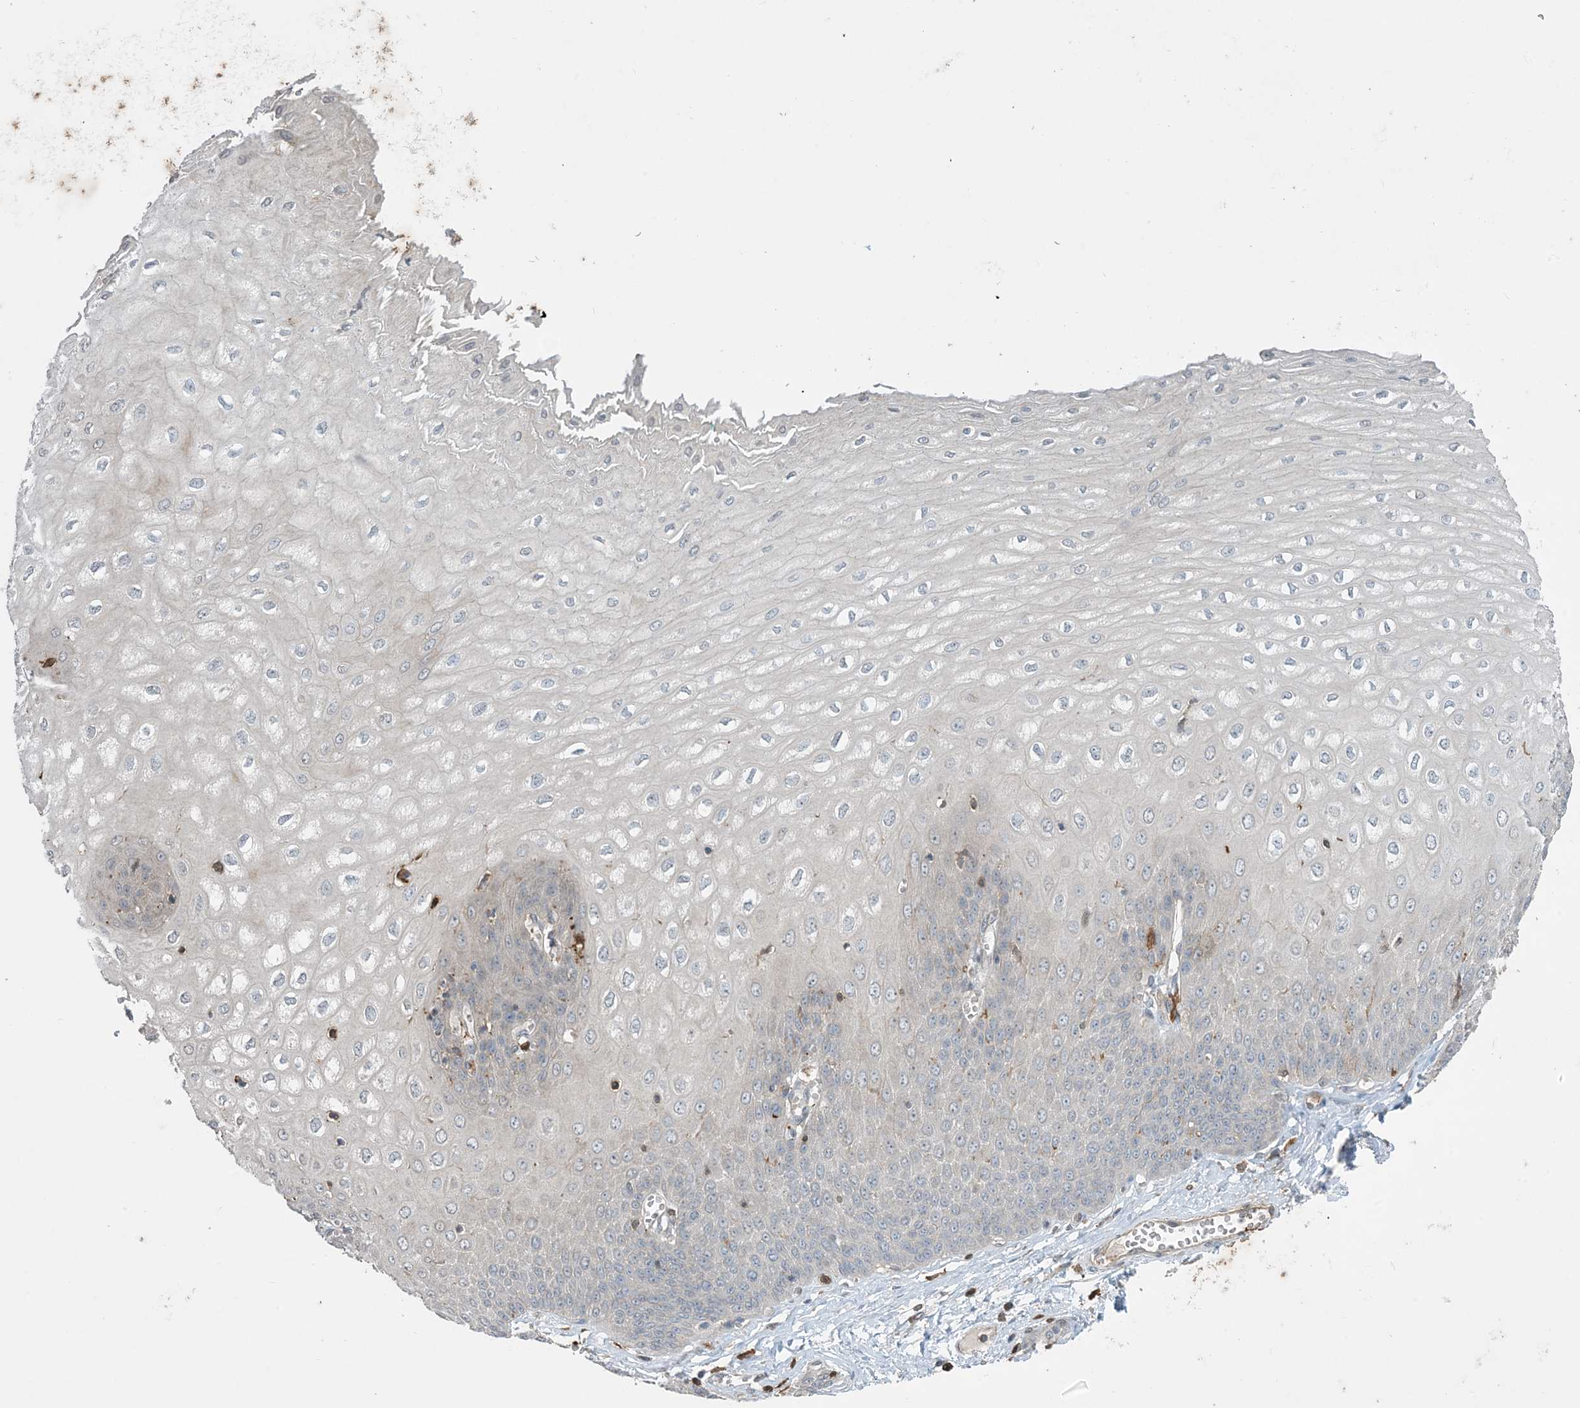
{"staining": {"intensity": "negative", "quantity": "none", "location": "none"}, "tissue": "esophagus", "cell_type": "Squamous epithelial cells", "image_type": "normal", "snomed": [{"axis": "morphology", "description": "Normal tissue, NOS"}, {"axis": "topography", "description": "Esophagus"}], "caption": "This is an IHC photomicrograph of benign esophagus. There is no staining in squamous epithelial cells.", "gene": "TMSB4X", "patient": {"sex": "male", "age": 60}}